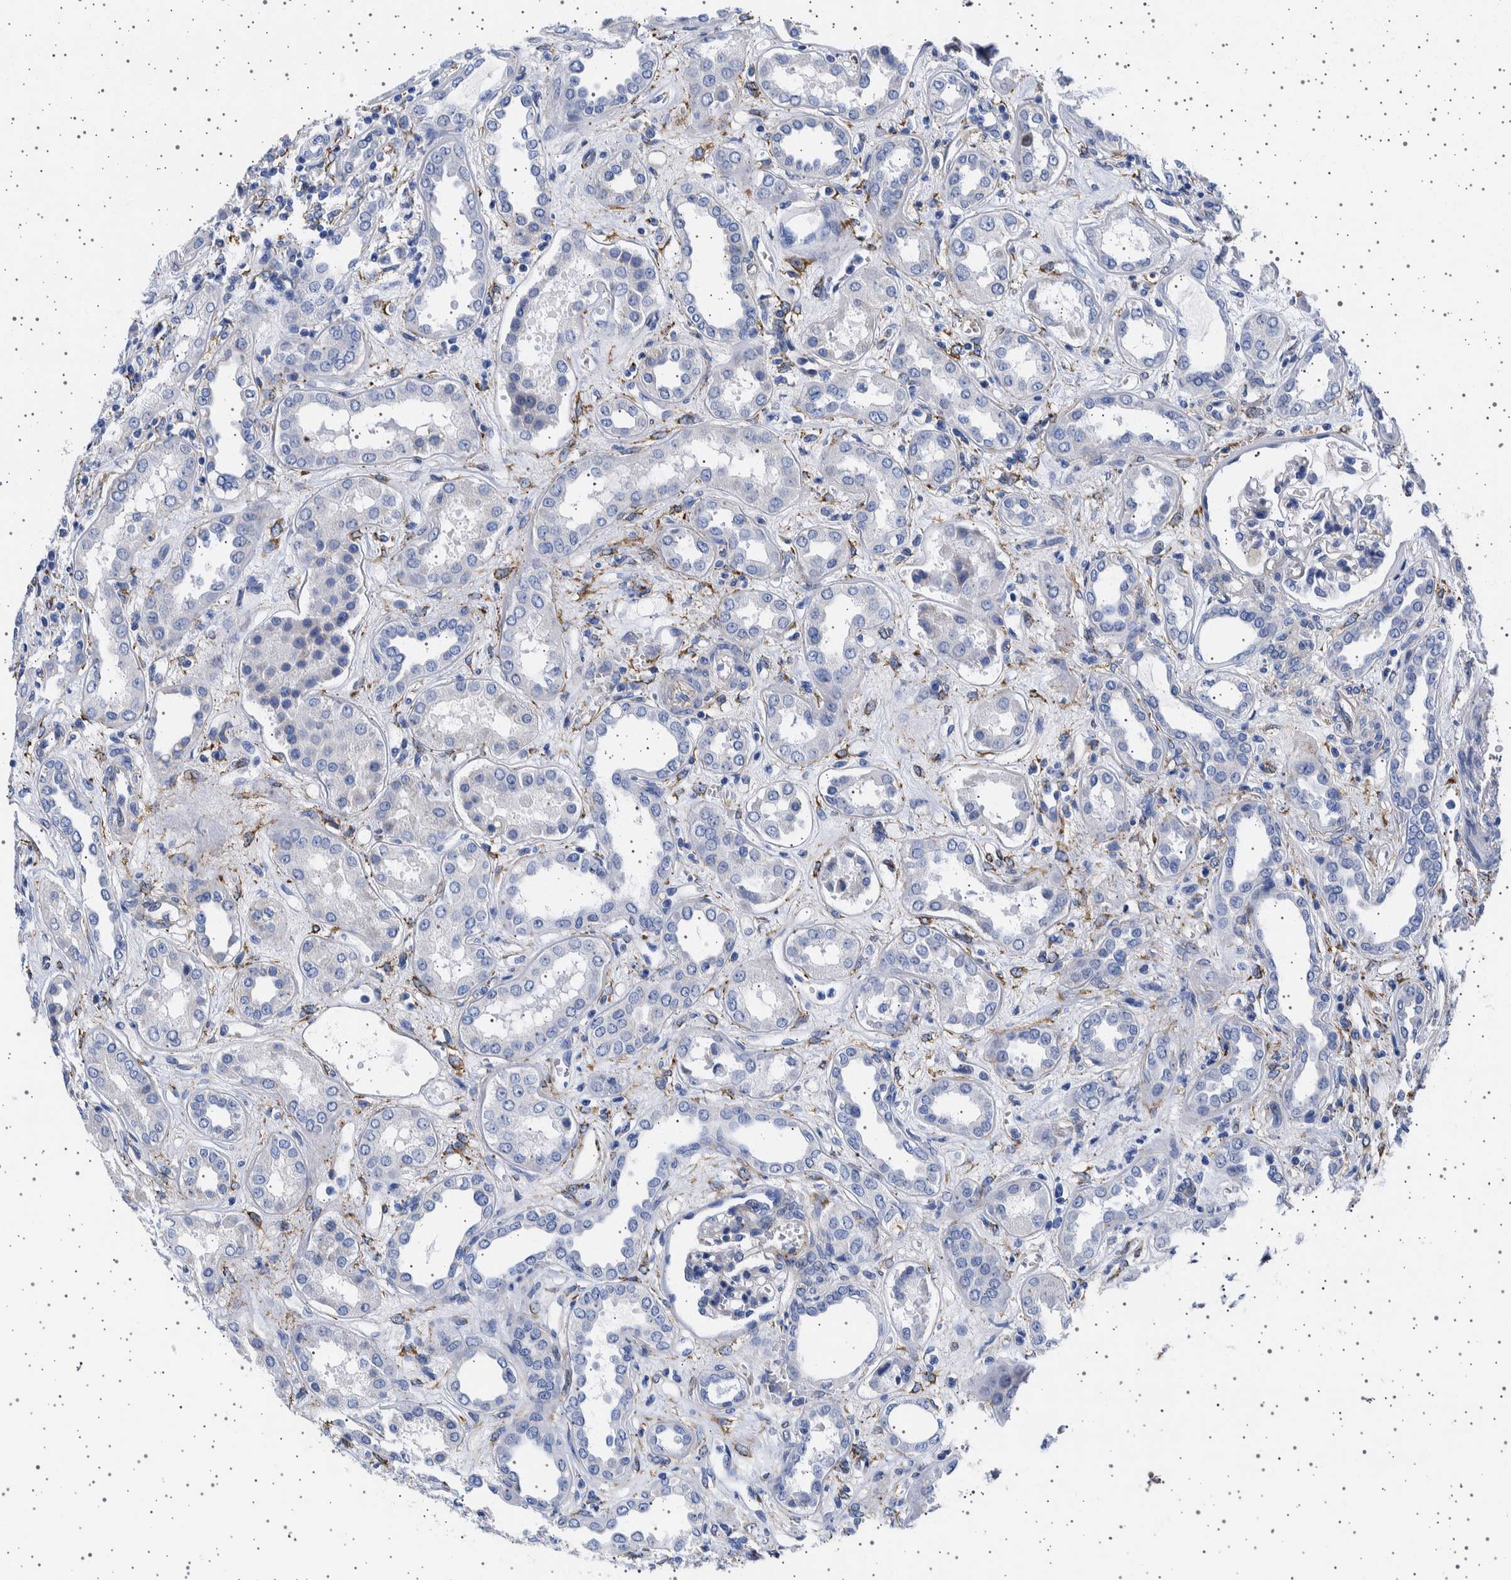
{"staining": {"intensity": "negative", "quantity": "none", "location": "none"}, "tissue": "kidney", "cell_type": "Cells in glomeruli", "image_type": "normal", "snomed": [{"axis": "morphology", "description": "Normal tissue, NOS"}, {"axis": "topography", "description": "Kidney"}], "caption": "Immunohistochemical staining of unremarkable kidney shows no significant staining in cells in glomeruli.", "gene": "SEPTIN4", "patient": {"sex": "male", "age": 59}}